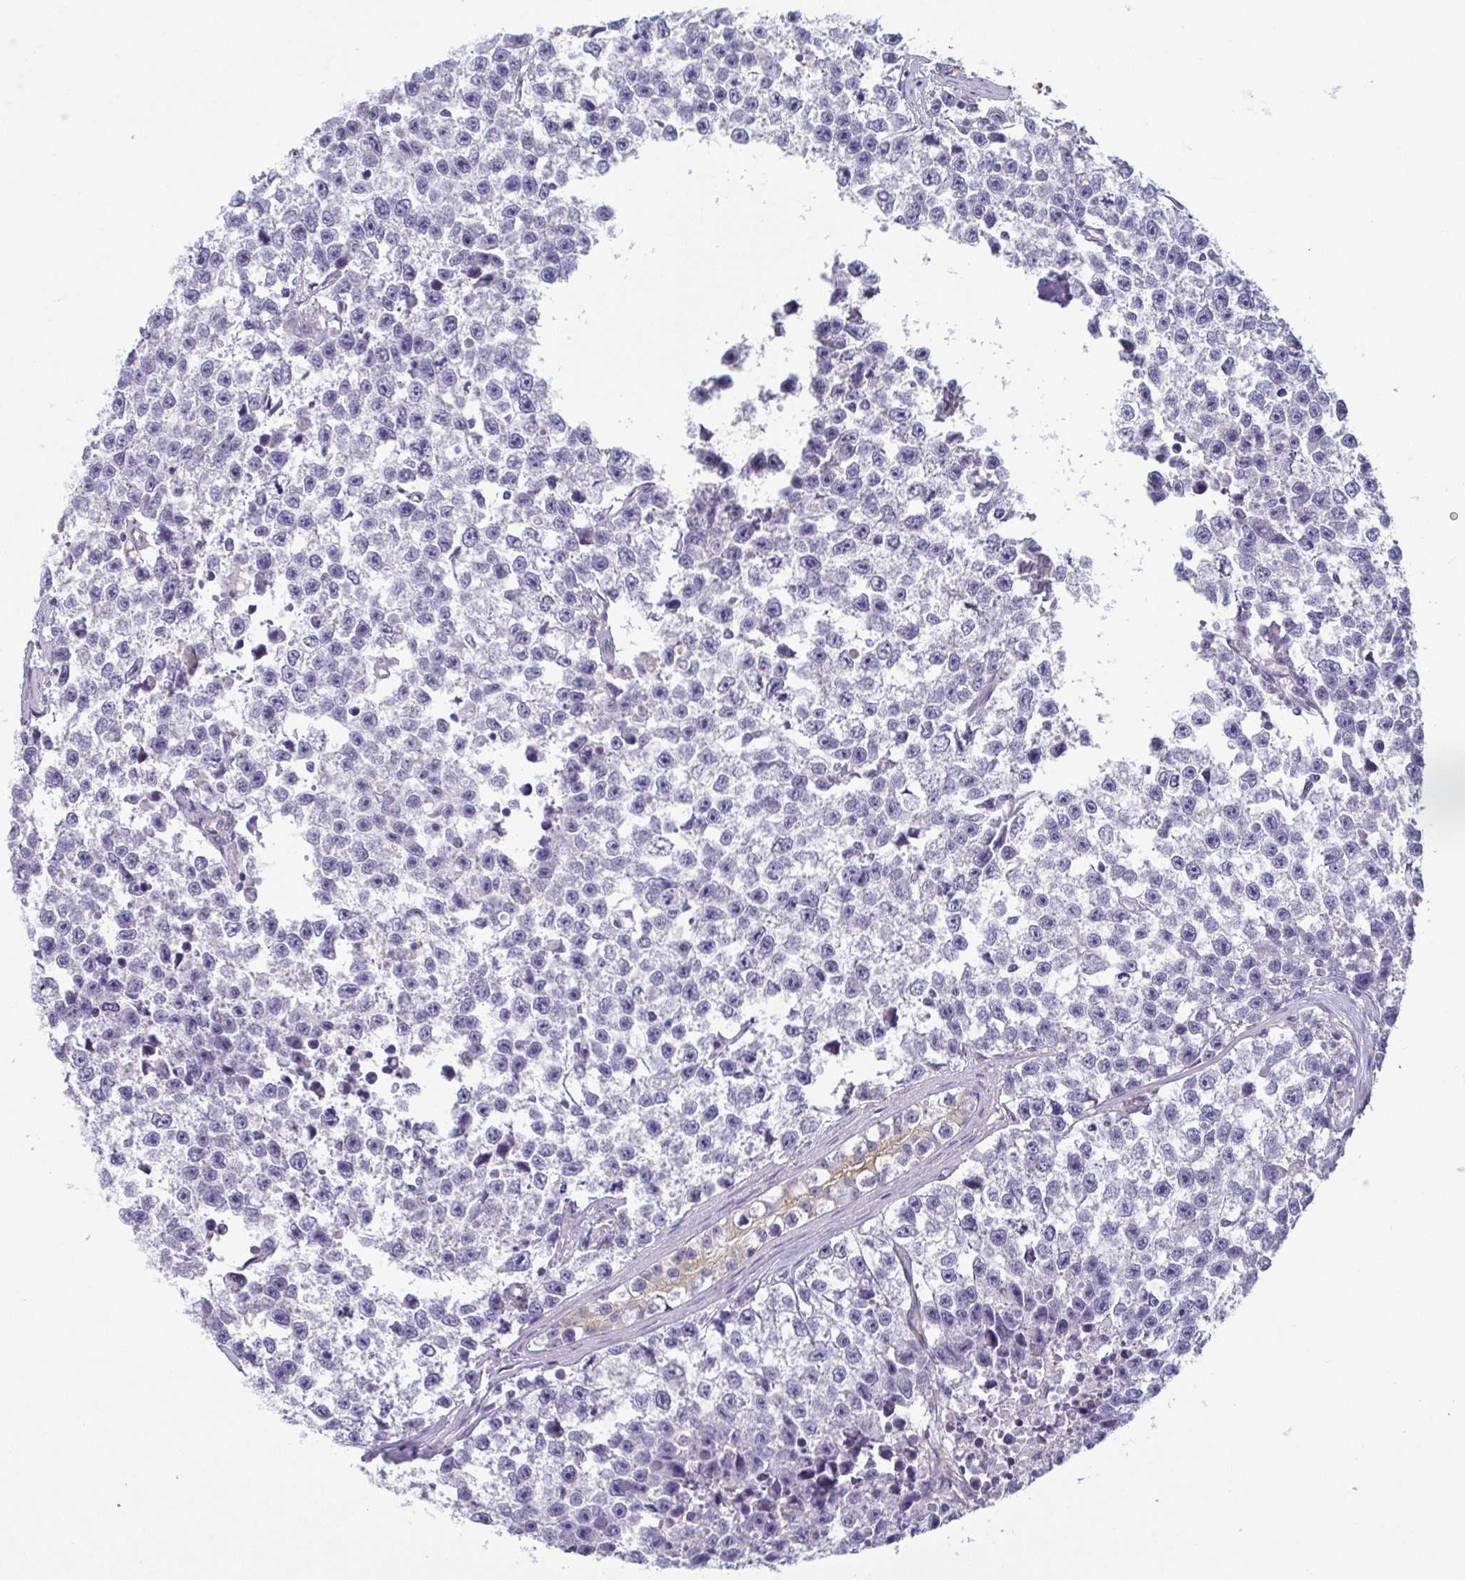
{"staining": {"intensity": "negative", "quantity": "none", "location": "none"}, "tissue": "testis cancer", "cell_type": "Tumor cells", "image_type": "cancer", "snomed": [{"axis": "morphology", "description": "Seminoma, NOS"}, {"axis": "topography", "description": "Testis"}], "caption": "A high-resolution image shows immunohistochemistry (IHC) staining of seminoma (testis), which displays no significant staining in tumor cells.", "gene": "LMF2", "patient": {"sex": "male", "age": 26}}